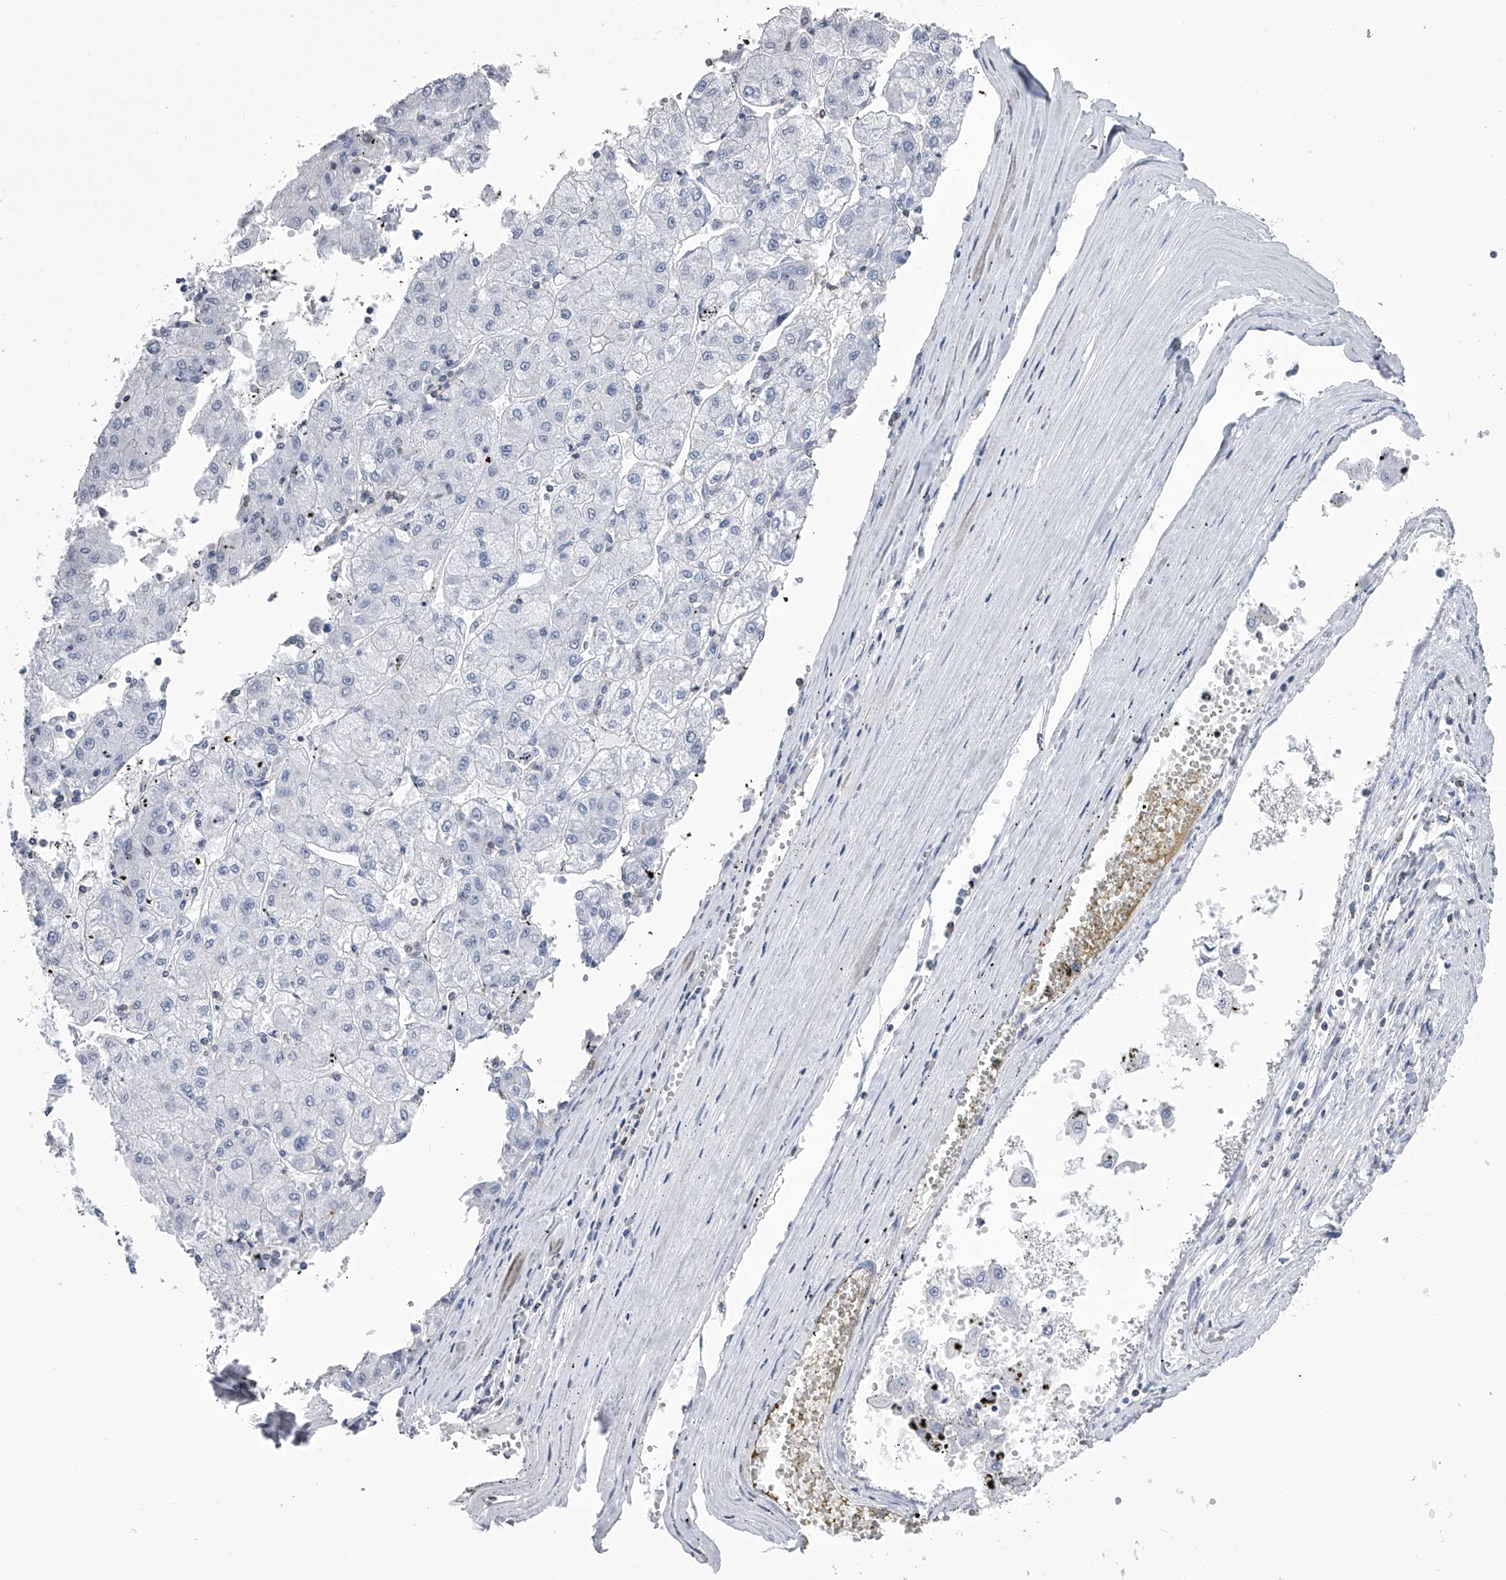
{"staining": {"intensity": "negative", "quantity": "none", "location": "none"}, "tissue": "liver cancer", "cell_type": "Tumor cells", "image_type": "cancer", "snomed": [{"axis": "morphology", "description": "Carcinoma, Hepatocellular, NOS"}, {"axis": "topography", "description": "Liver"}], "caption": "There is no significant staining in tumor cells of liver hepatocellular carcinoma.", "gene": "TASP1", "patient": {"sex": "male", "age": 72}}